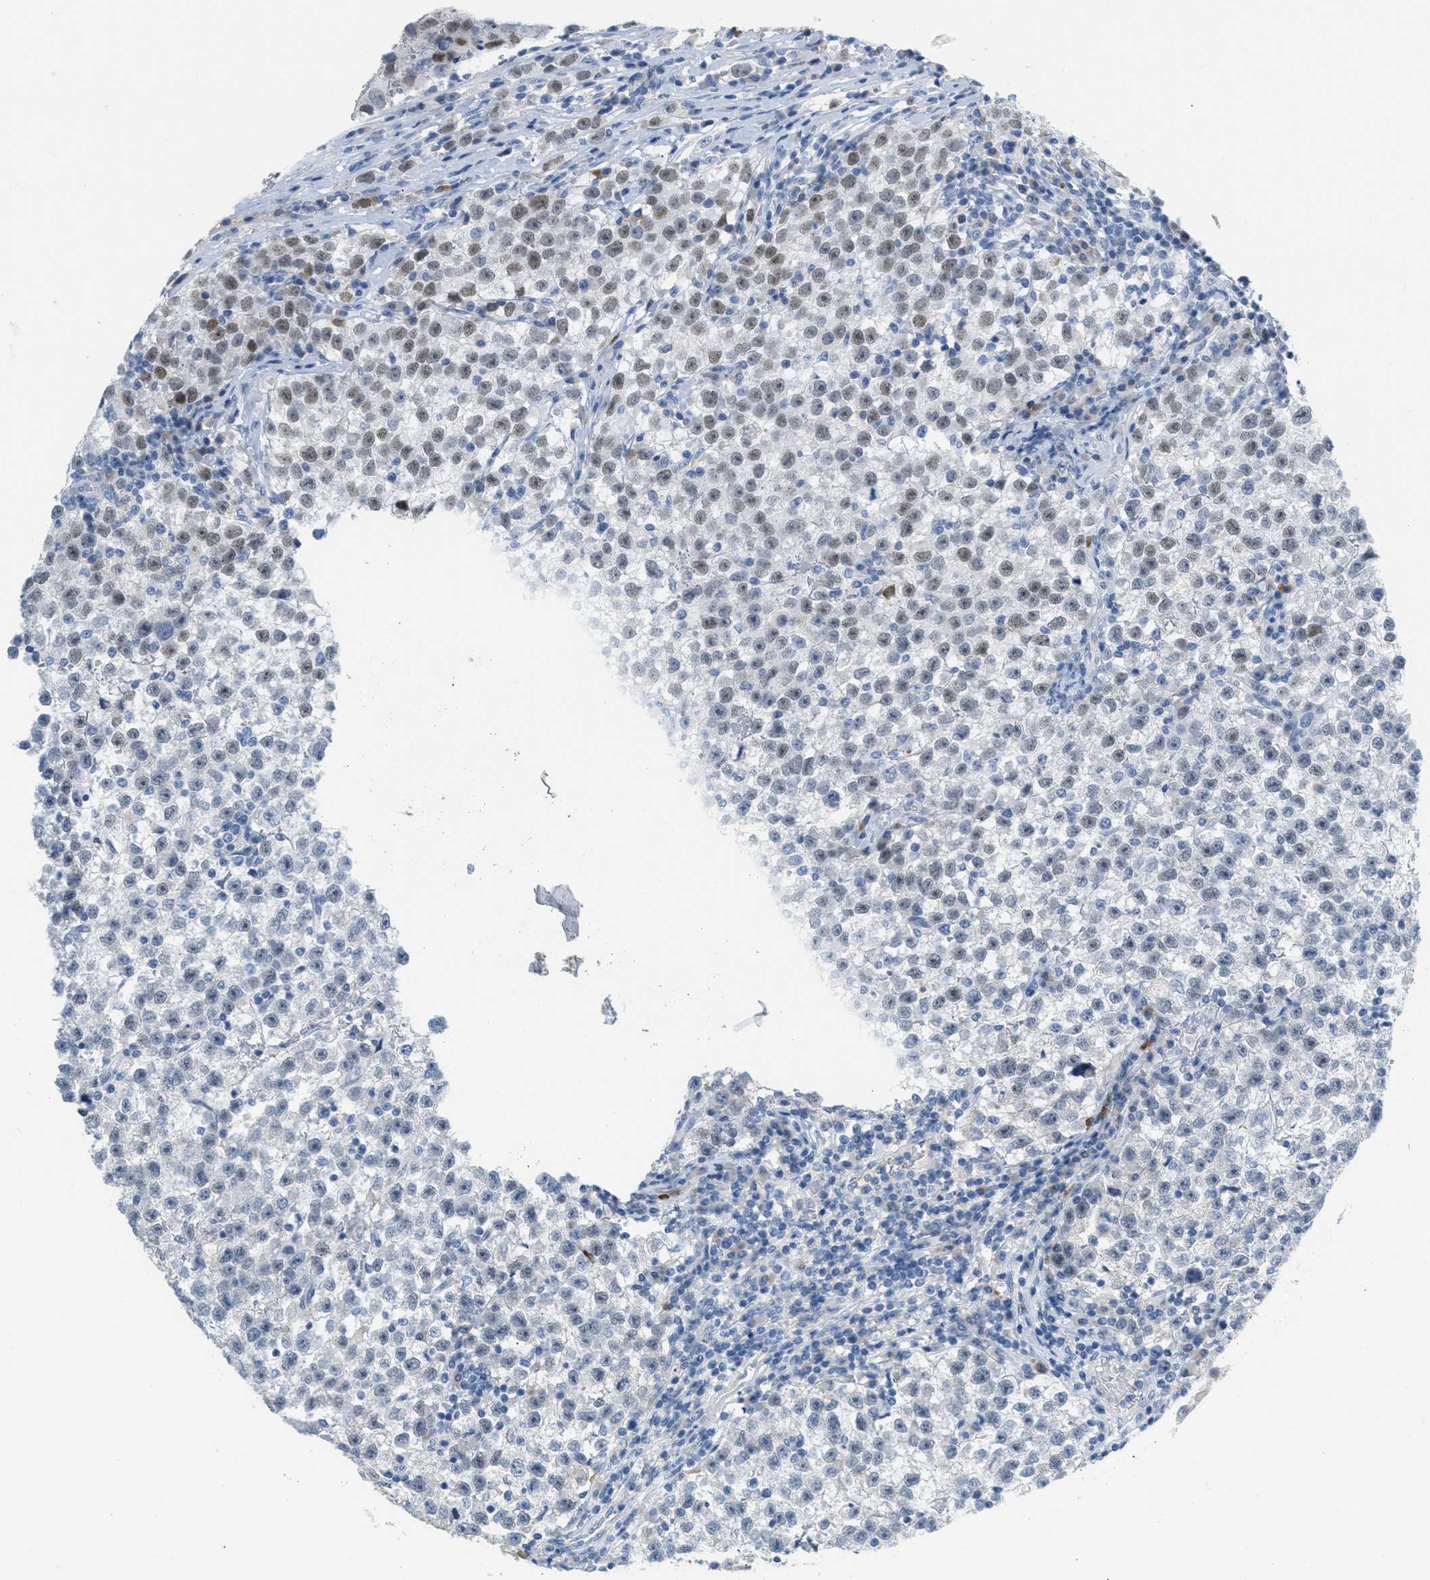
{"staining": {"intensity": "moderate", "quantity": "25%-75%", "location": "nuclear"}, "tissue": "testis cancer", "cell_type": "Tumor cells", "image_type": "cancer", "snomed": [{"axis": "morphology", "description": "Seminoma, NOS"}, {"axis": "topography", "description": "Testis"}], "caption": "Seminoma (testis) was stained to show a protein in brown. There is medium levels of moderate nuclear positivity in approximately 25%-75% of tumor cells.", "gene": "HSF2", "patient": {"sex": "male", "age": 22}}